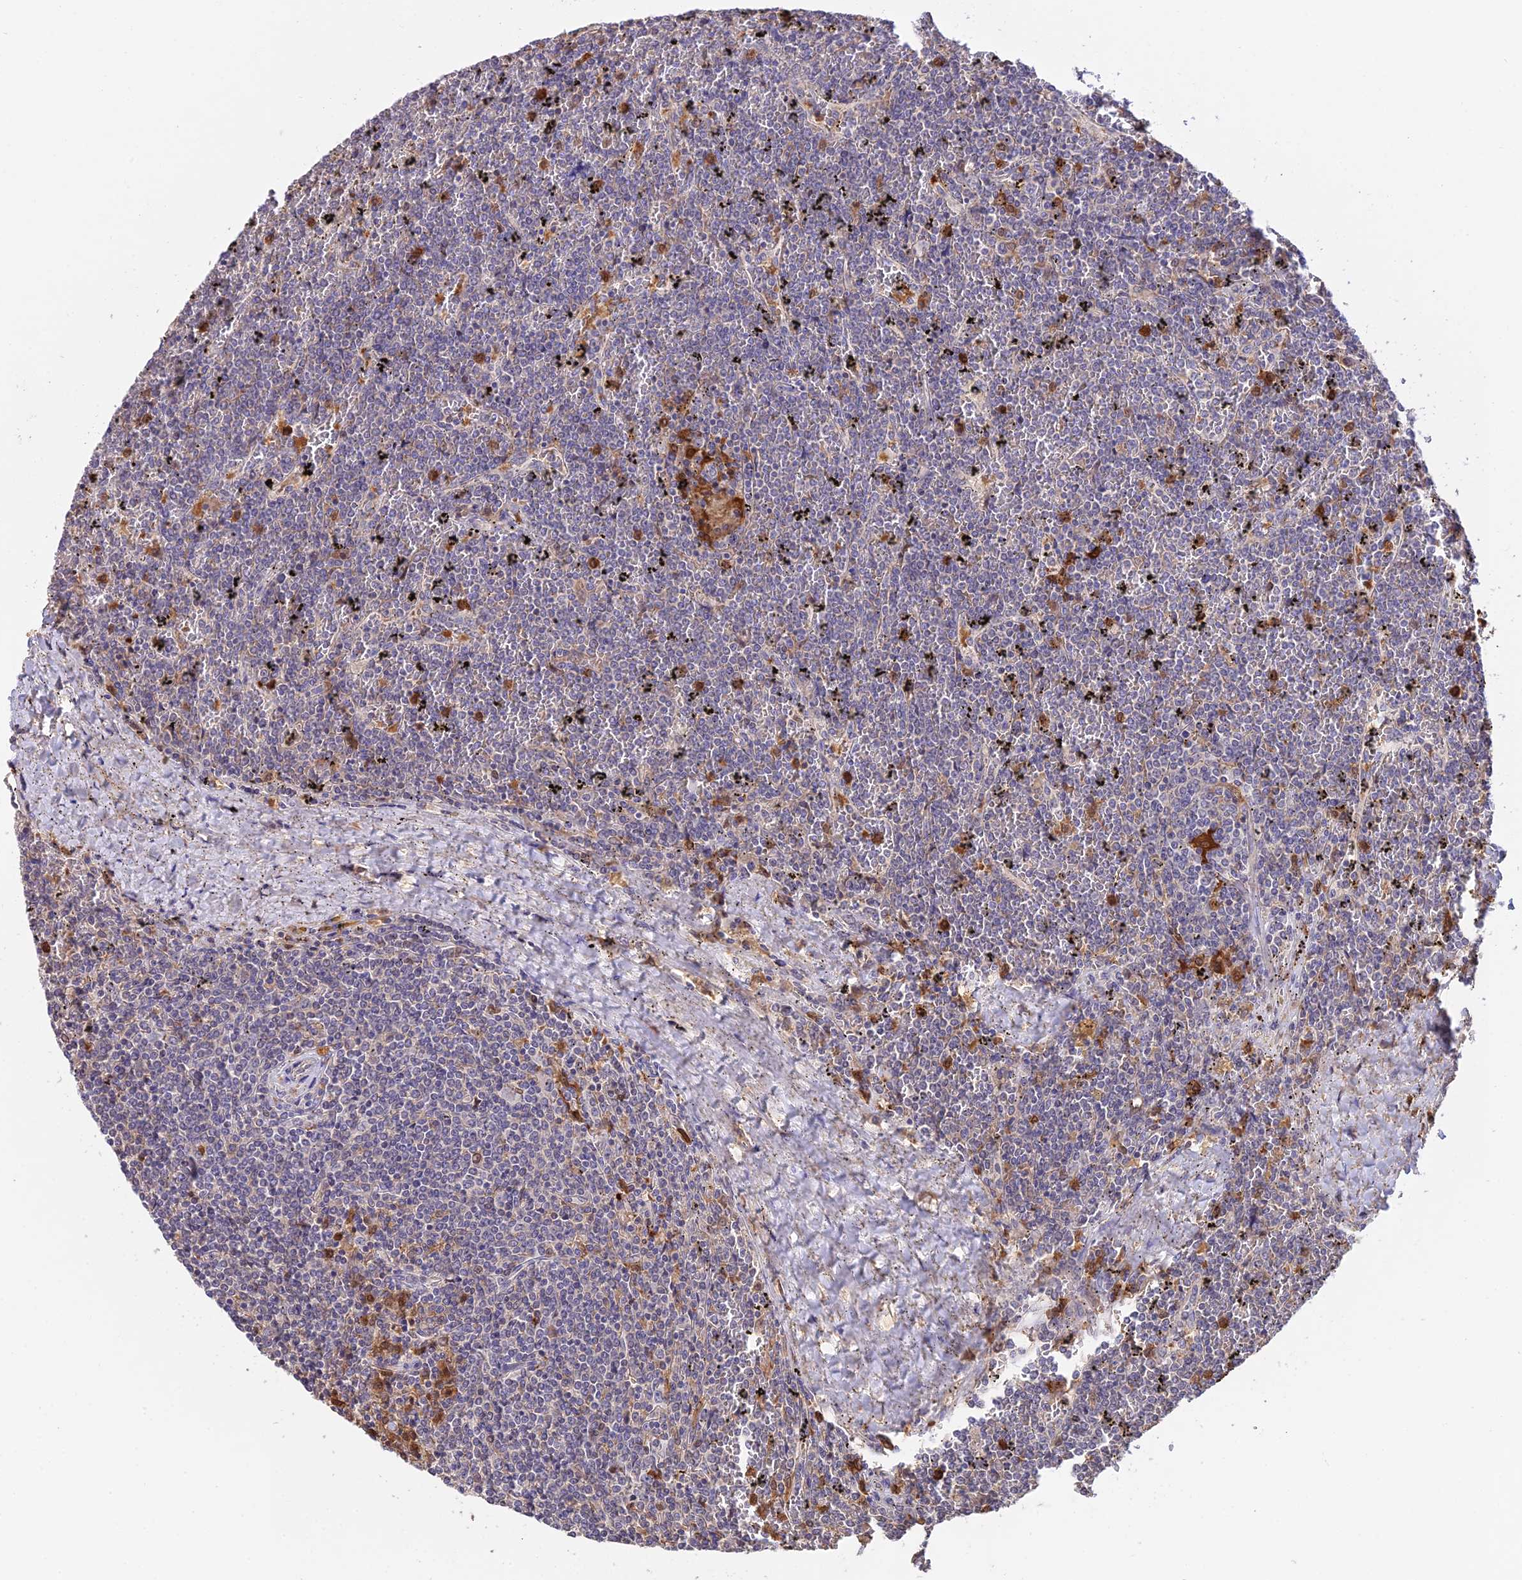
{"staining": {"intensity": "negative", "quantity": "none", "location": "none"}, "tissue": "lymphoma", "cell_type": "Tumor cells", "image_type": "cancer", "snomed": [{"axis": "morphology", "description": "Malignant lymphoma, non-Hodgkin's type, Low grade"}, {"axis": "topography", "description": "Spleen"}], "caption": "This is an IHC histopathology image of human malignant lymphoma, non-Hodgkin's type (low-grade). There is no positivity in tumor cells.", "gene": "FBP1", "patient": {"sex": "female", "age": 19}}